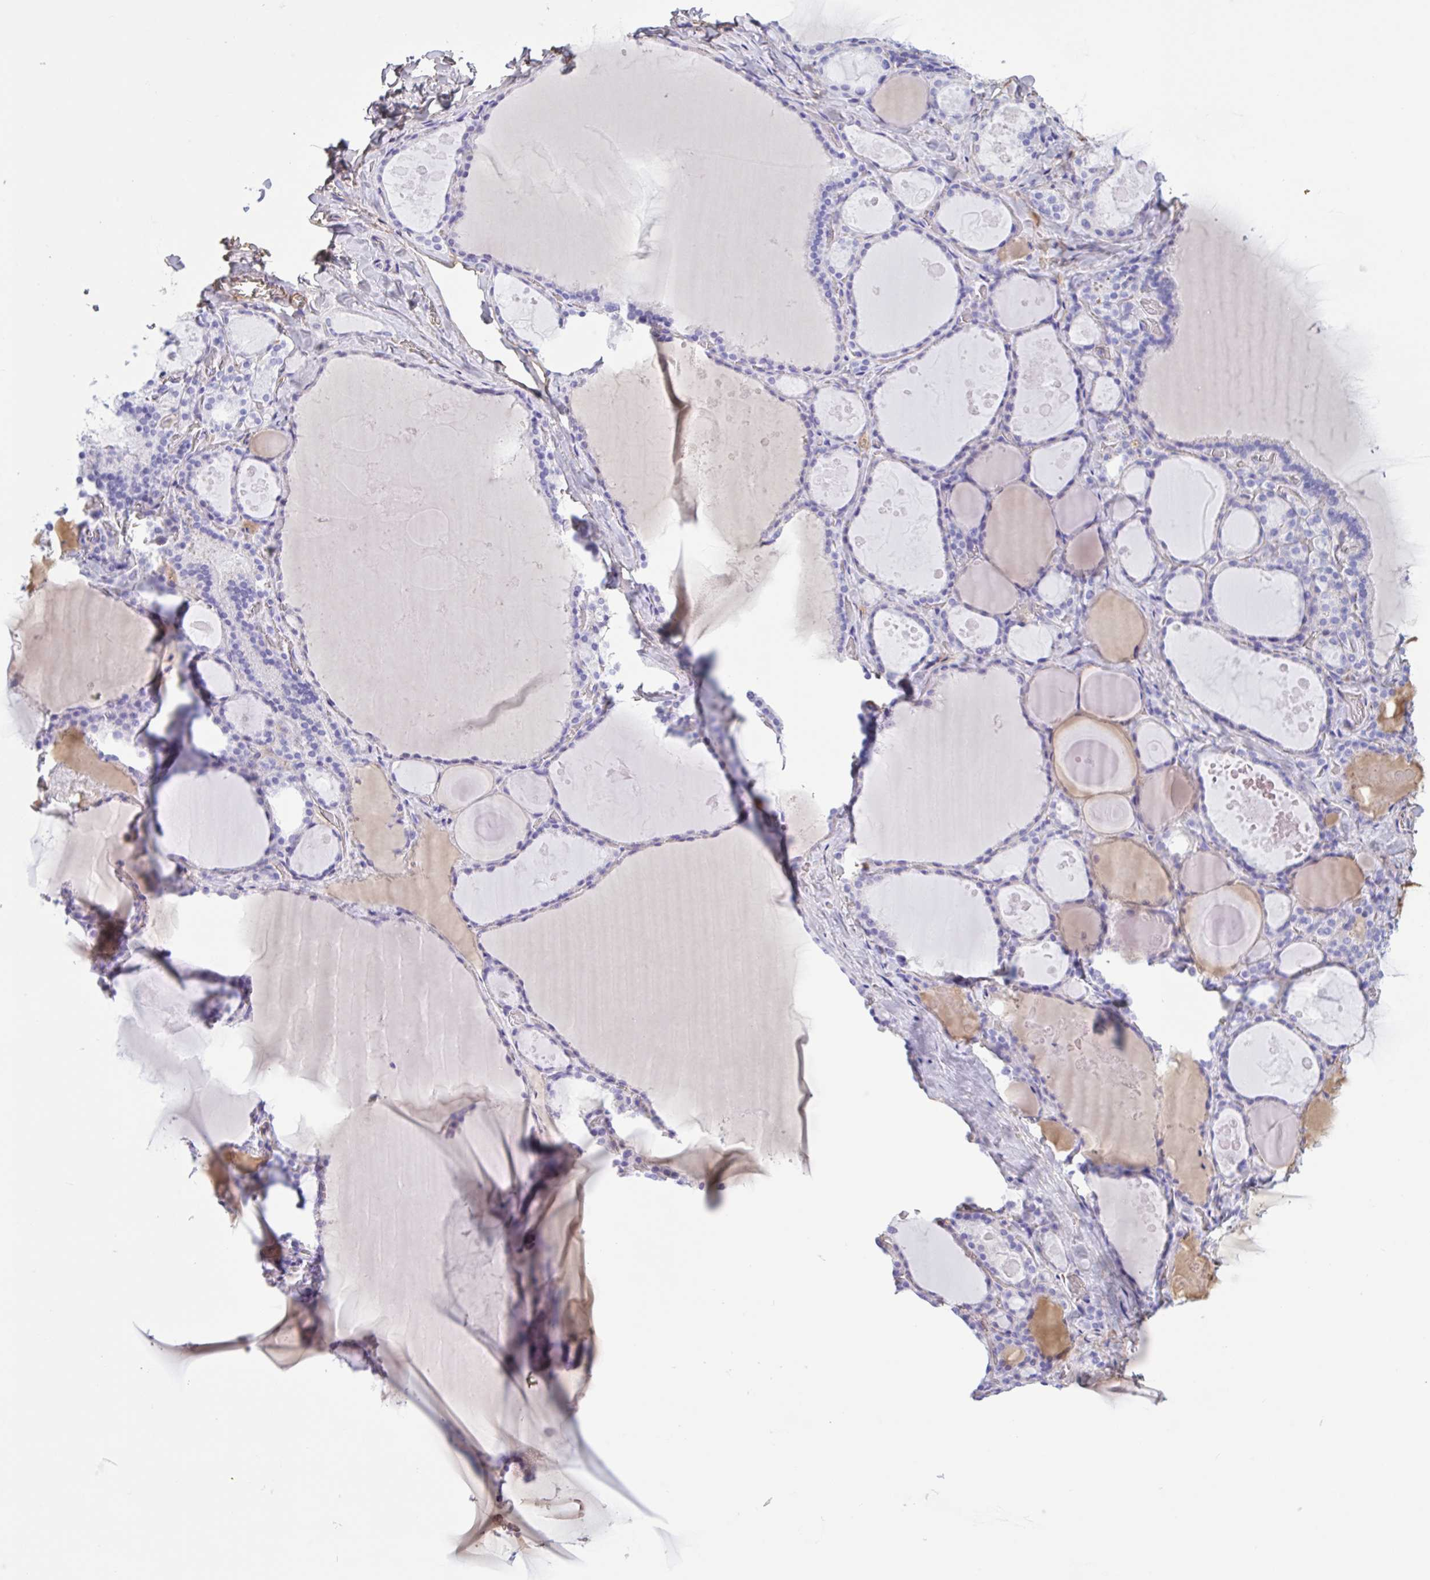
{"staining": {"intensity": "weak", "quantity": "<25%", "location": "cytoplasmic/membranous"}, "tissue": "thyroid gland", "cell_type": "Glandular cells", "image_type": "normal", "snomed": [{"axis": "morphology", "description": "Normal tissue, NOS"}, {"axis": "topography", "description": "Thyroid gland"}], "caption": "High power microscopy photomicrograph of an immunohistochemistry (IHC) image of normal thyroid gland, revealing no significant expression in glandular cells.", "gene": "LARGE2", "patient": {"sex": "male", "age": 56}}